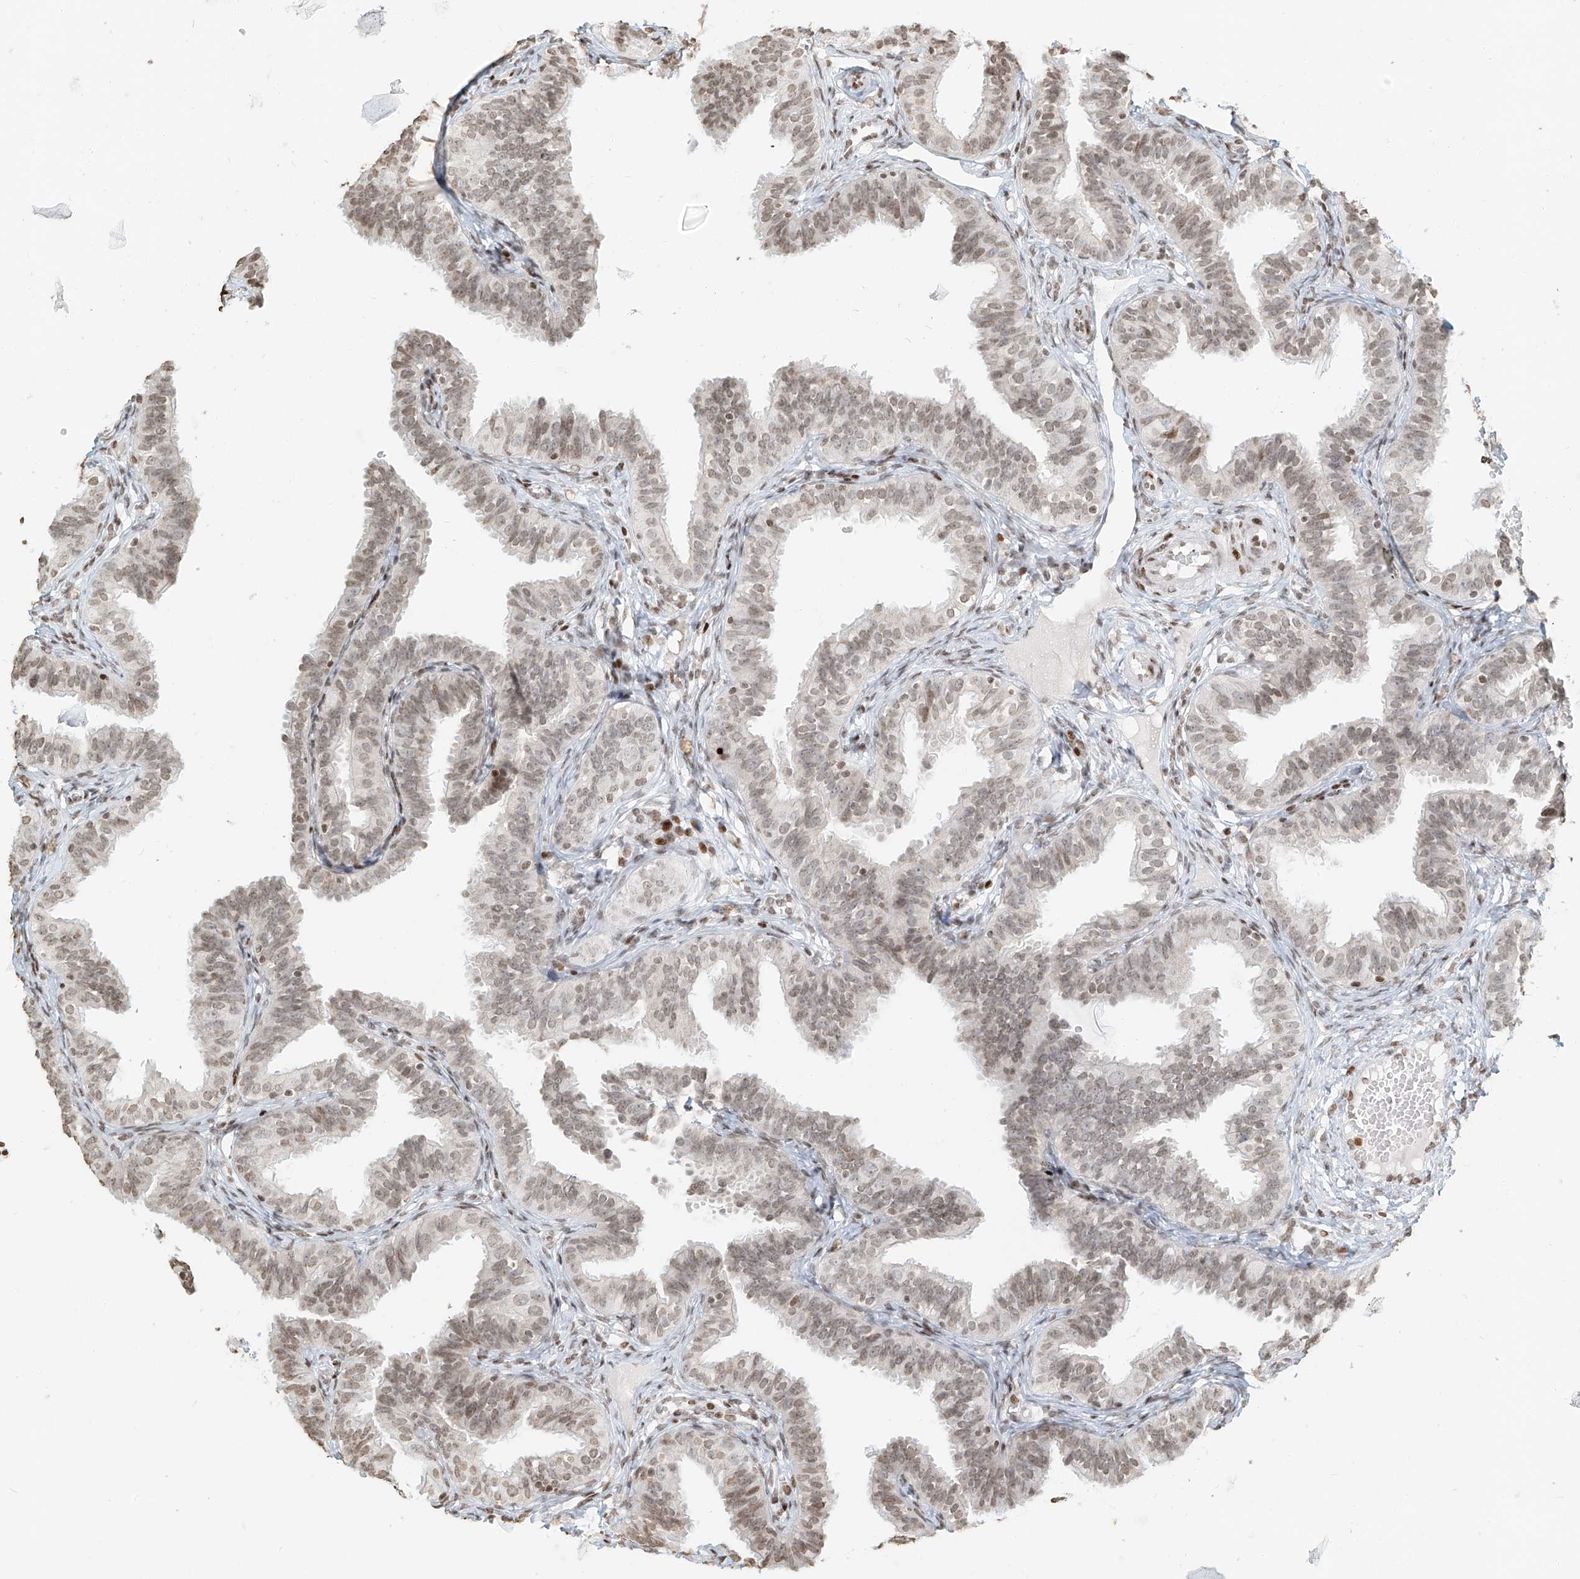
{"staining": {"intensity": "moderate", "quantity": "25%-75%", "location": "nuclear"}, "tissue": "fallopian tube", "cell_type": "Glandular cells", "image_type": "normal", "snomed": [{"axis": "morphology", "description": "Normal tissue, NOS"}, {"axis": "topography", "description": "Fallopian tube"}], "caption": "Protein staining reveals moderate nuclear staining in approximately 25%-75% of glandular cells in benign fallopian tube.", "gene": "C17orf58", "patient": {"sex": "female", "age": 35}}